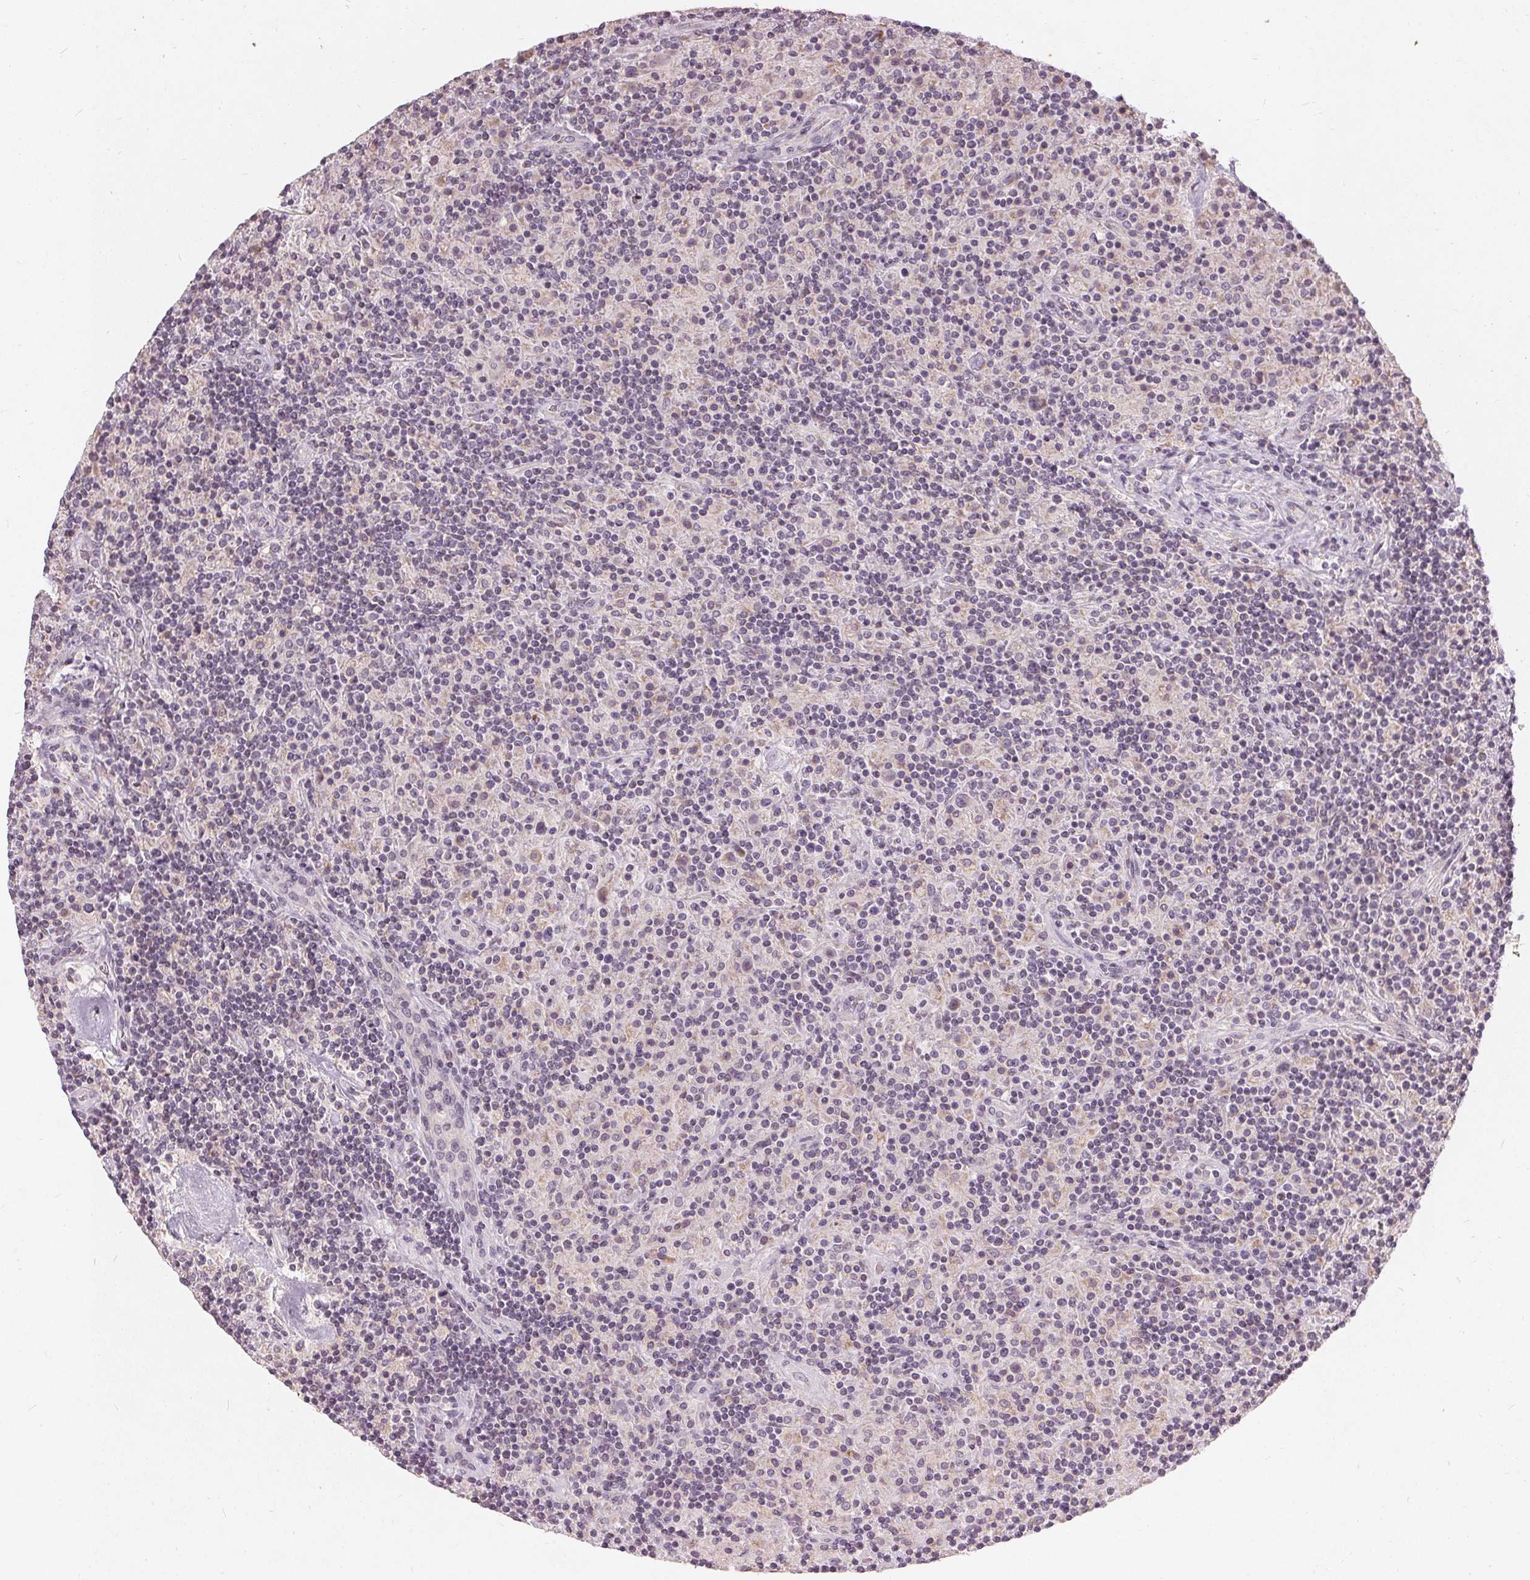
{"staining": {"intensity": "negative", "quantity": "none", "location": "none"}, "tissue": "lymphoma", "cell_type": "Tumor cells", "image_type": "cancer", "snomed": [{"axis": "morphology", "description": "Hodgkin's disease, NOS"}, {"axis": "topography", "description": "Lymph node"}], "caption": "Immunohistochemical staining of lymphoma exhibits no significant positivity in tumor cells.", "gene": "TRIM60", "patient": {"sex": "male", "age": 70}}